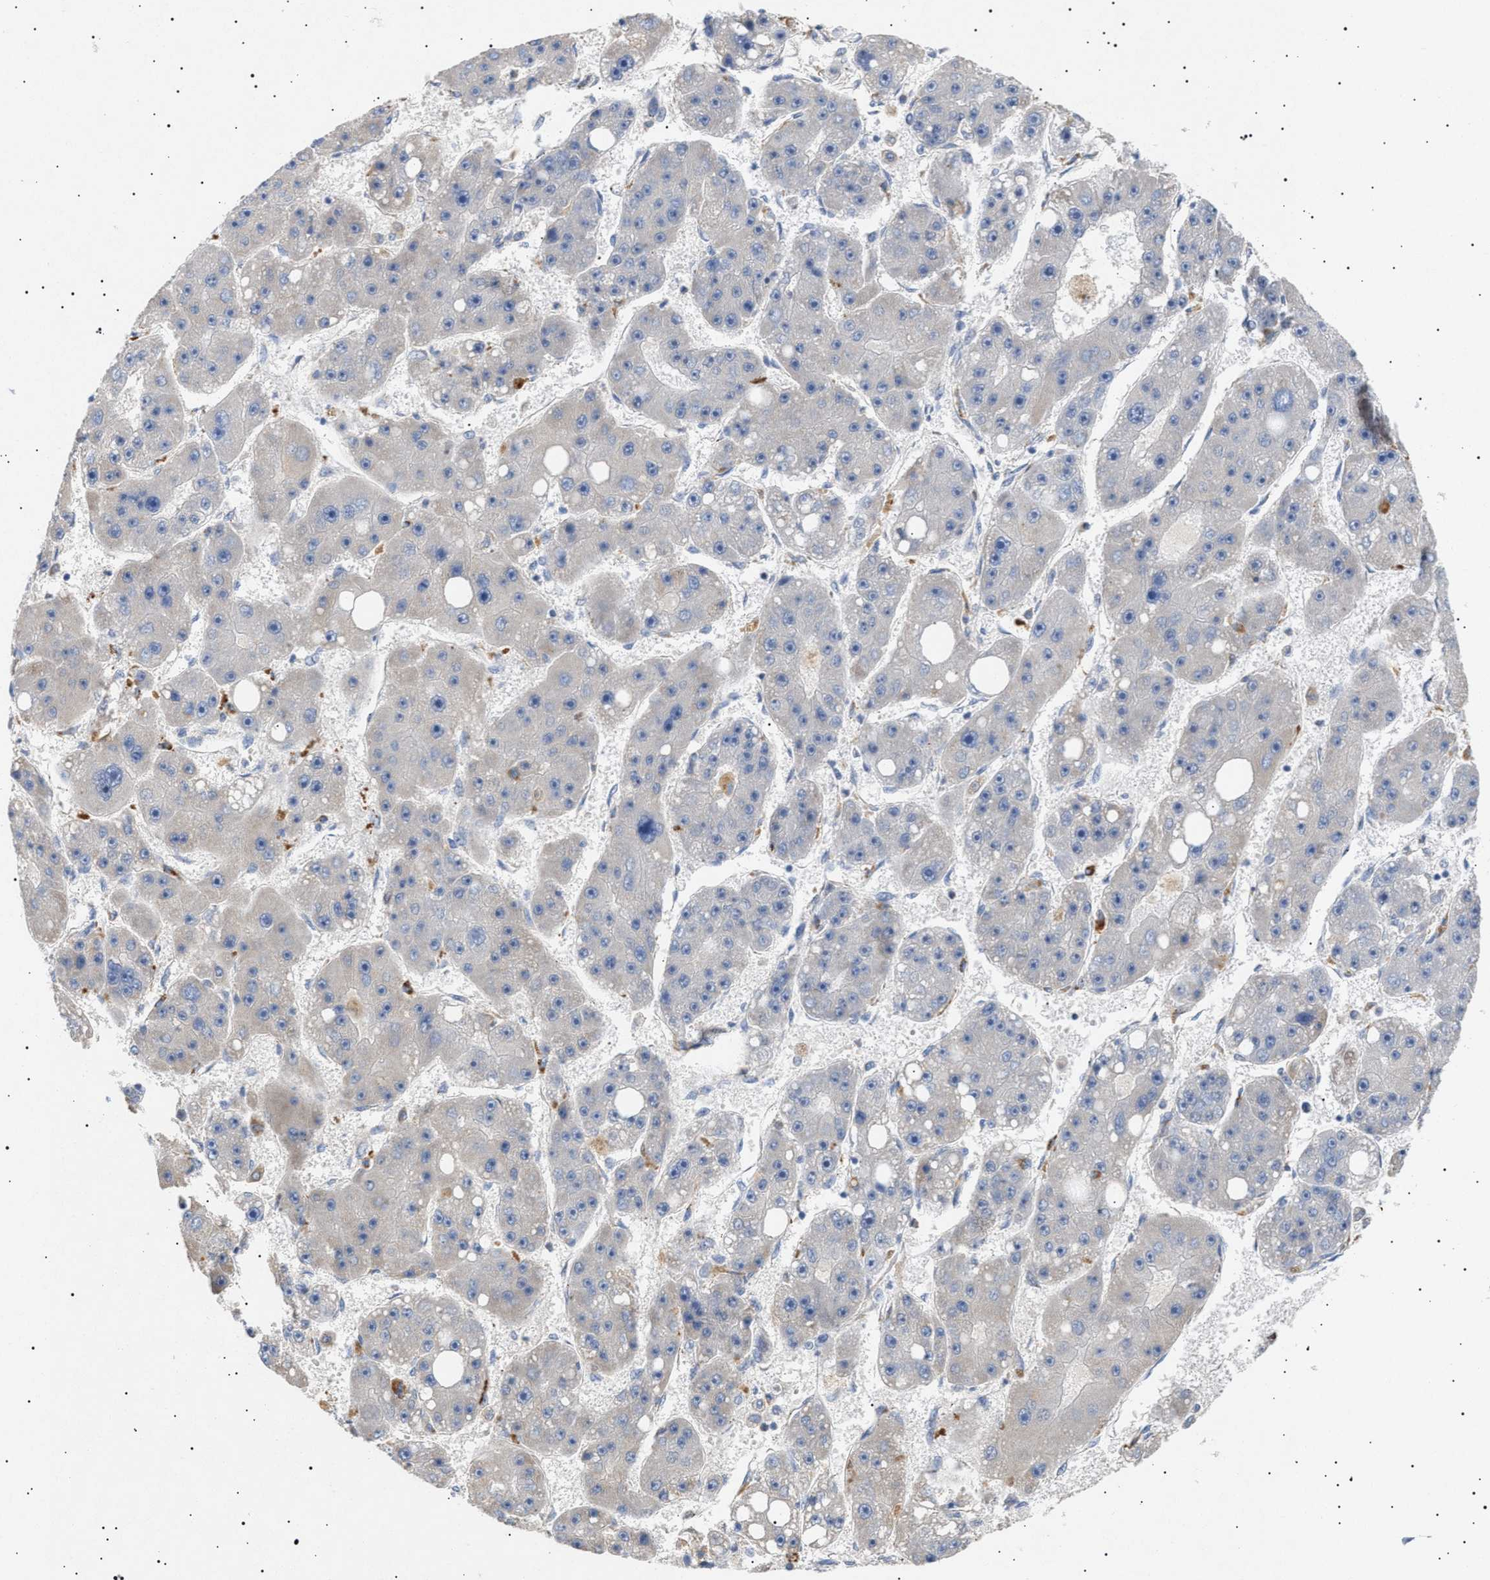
{"staining": {"intensity": "negative", "quantity": "none", "location": "none"}, "tissue": "liver cancer", "cell_type": "Tumor cells", "image_type": "cancer", "snomed": [{"axis": "morphology", "description": "Carcinoma, Hepatocellular, NOS"}, {"axis": "topography", "description": "Liver"}], "caption": "This is an IHC histopathology image of human liver cancer (hepatocellular carcinoma). There is no expression in tumor cells.", "gene": "SIRT5", "patient": {"sex": "female", "age": 61}}